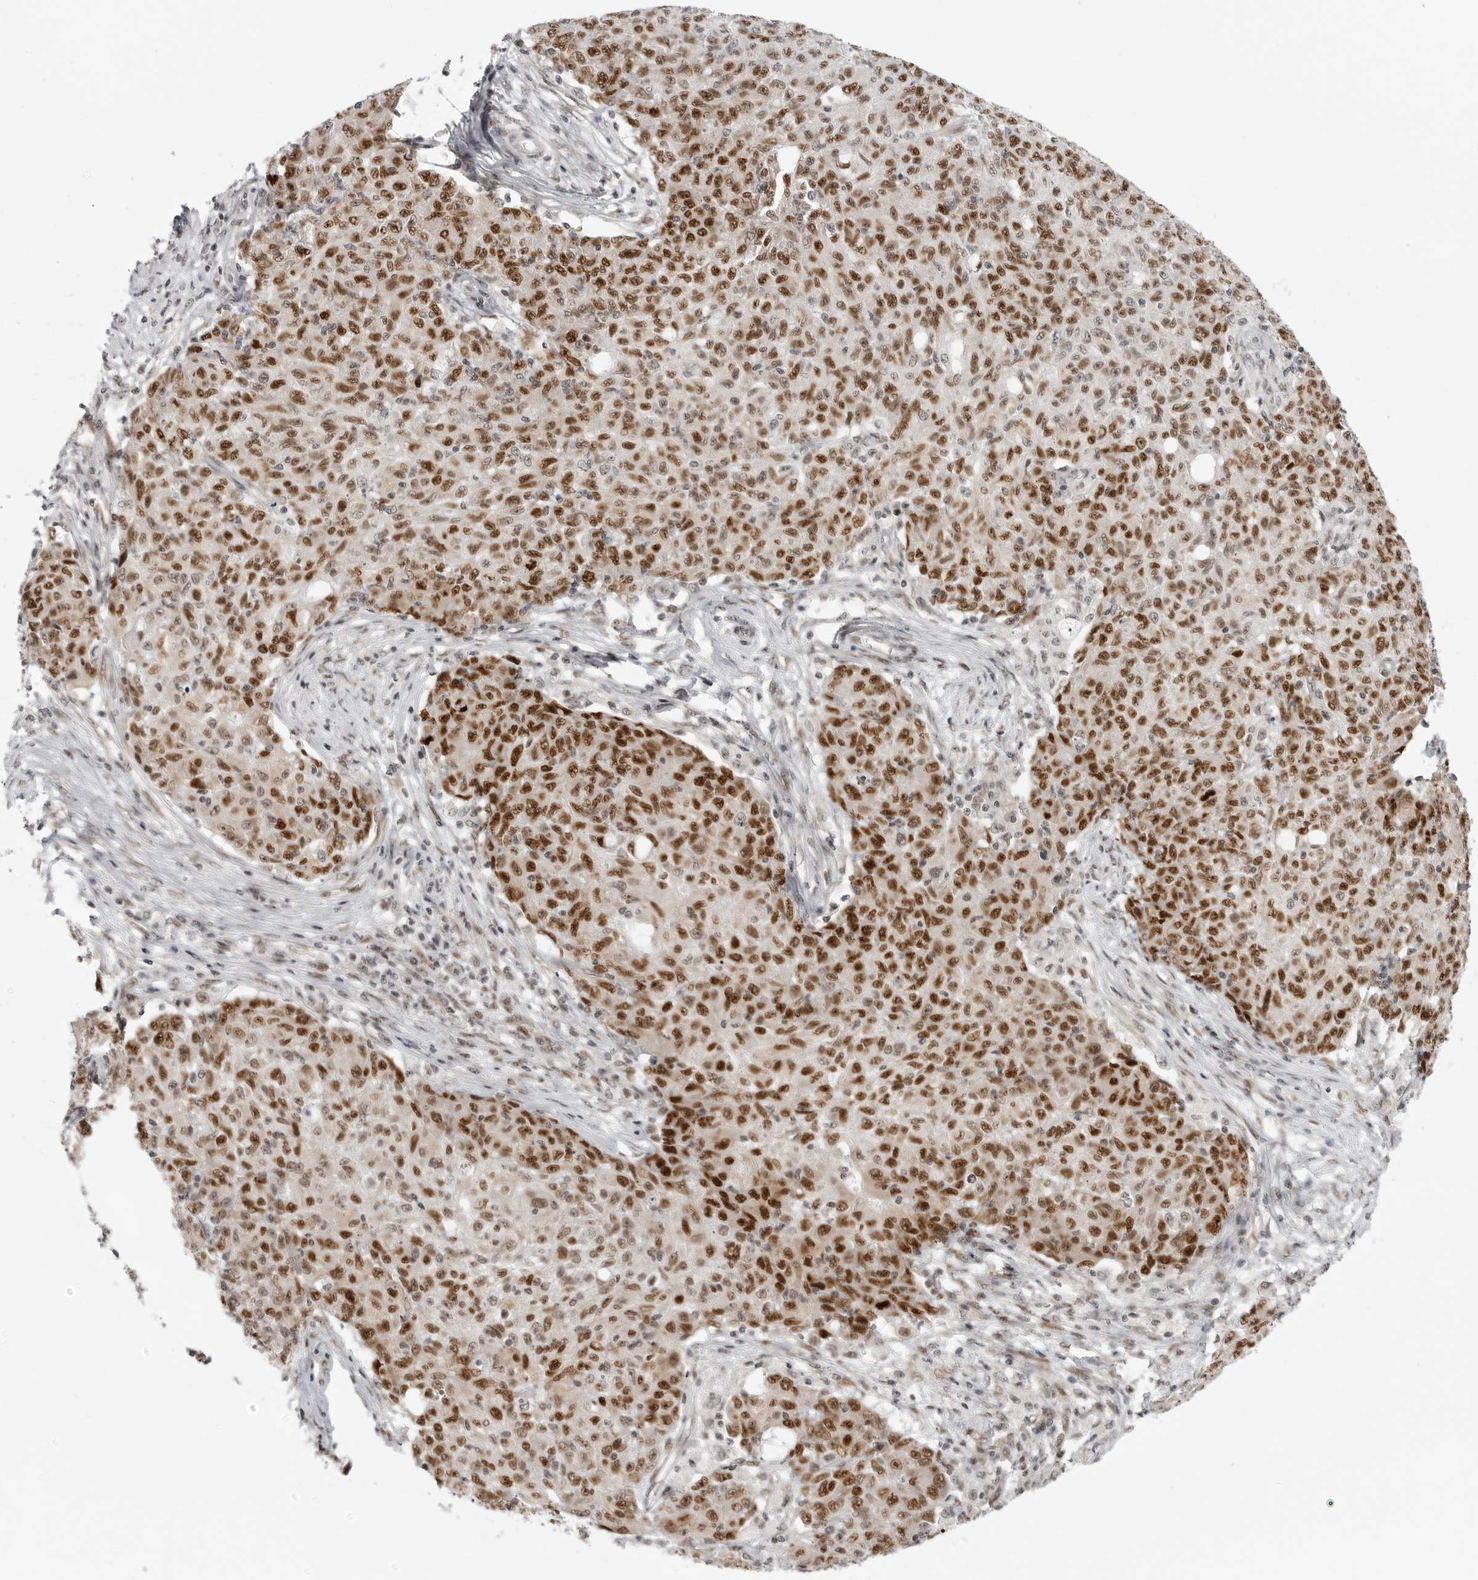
{"staining": {"intensity": "moderate", "quantity": ">75%", "location": "nuclear"}, "tissue": "ovarian cancer", "cell_type": "Tumor cells", "image_type": "cancer", "snomed": [{"axis": "morphology", "description": "Carcinoma, endometroid"}, {"axis": "topography", "description": "Ovary"}], "caption": "Endometroid carcinoma (ovarian) was stained to show a protein in brown. There is medium levels of moderate nuclear positivity in approximately >75% of tumor cells. Immunohistochemistry stains the protein in brown and the nuclei are stained blue.", "gene": "PRDM10", "patient": {"sex": "female", "age": 42}}